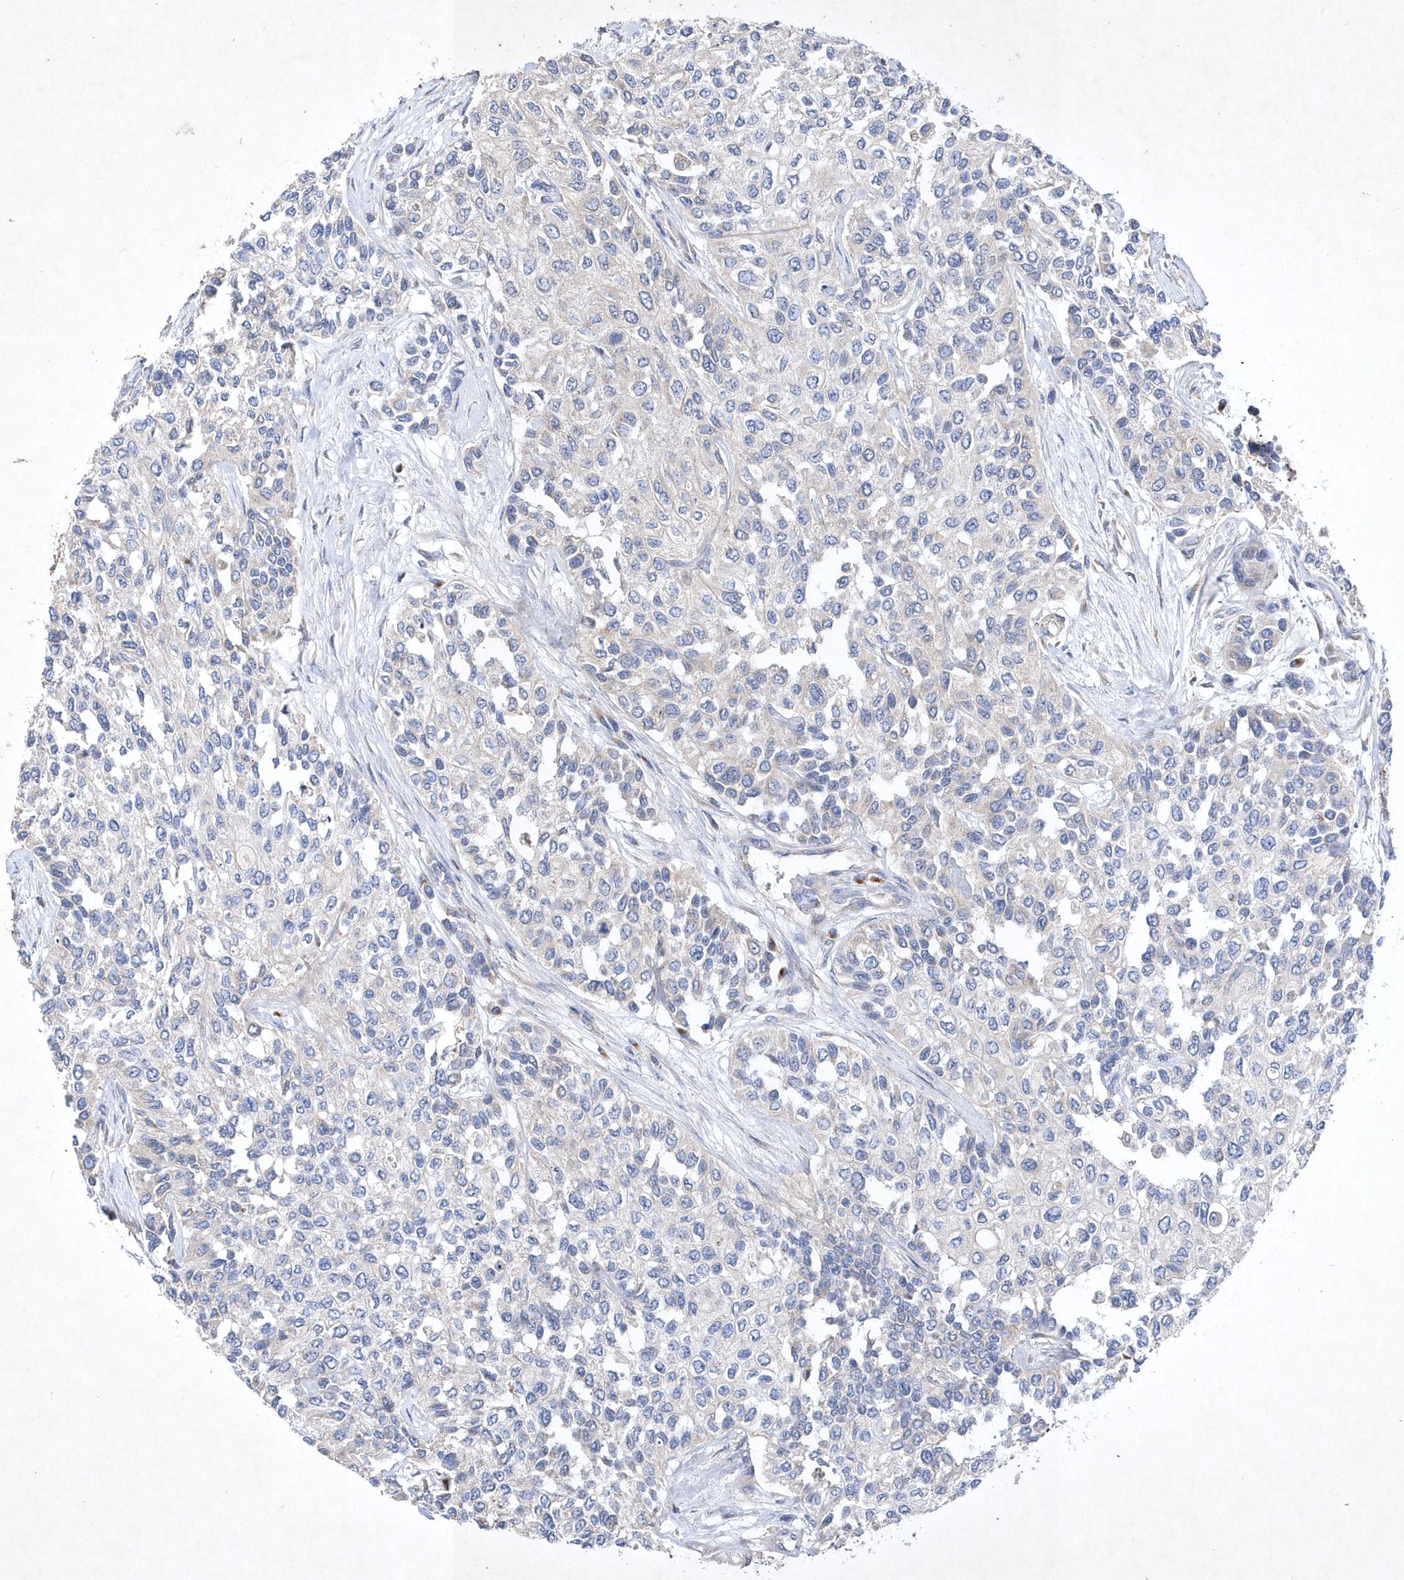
{"staining": {"intensity": "negative", "quantity": "none", "location": "none"}, "tissue": "urothelial cancer", "cell_type": "Tumor cells", "image_type": "cancer", "snomed": [{"axis": "morphology", "description": "Normal tissue, NOS"}, {"axis": "morphology", "description": "Urothelial carcinoma, High grade"}, {"axis": "topography", "description": "Vascular tissue"}, {"axis": "topography", "description": "Urinary bladder"}], "caption": "Human high-grade urothelial carcinoma stained for a protein using immunohistochemistry demonstrates no staining in tumor cells.", "gene": "METTL8", "patient": {"sex": "female", "age": 56}}